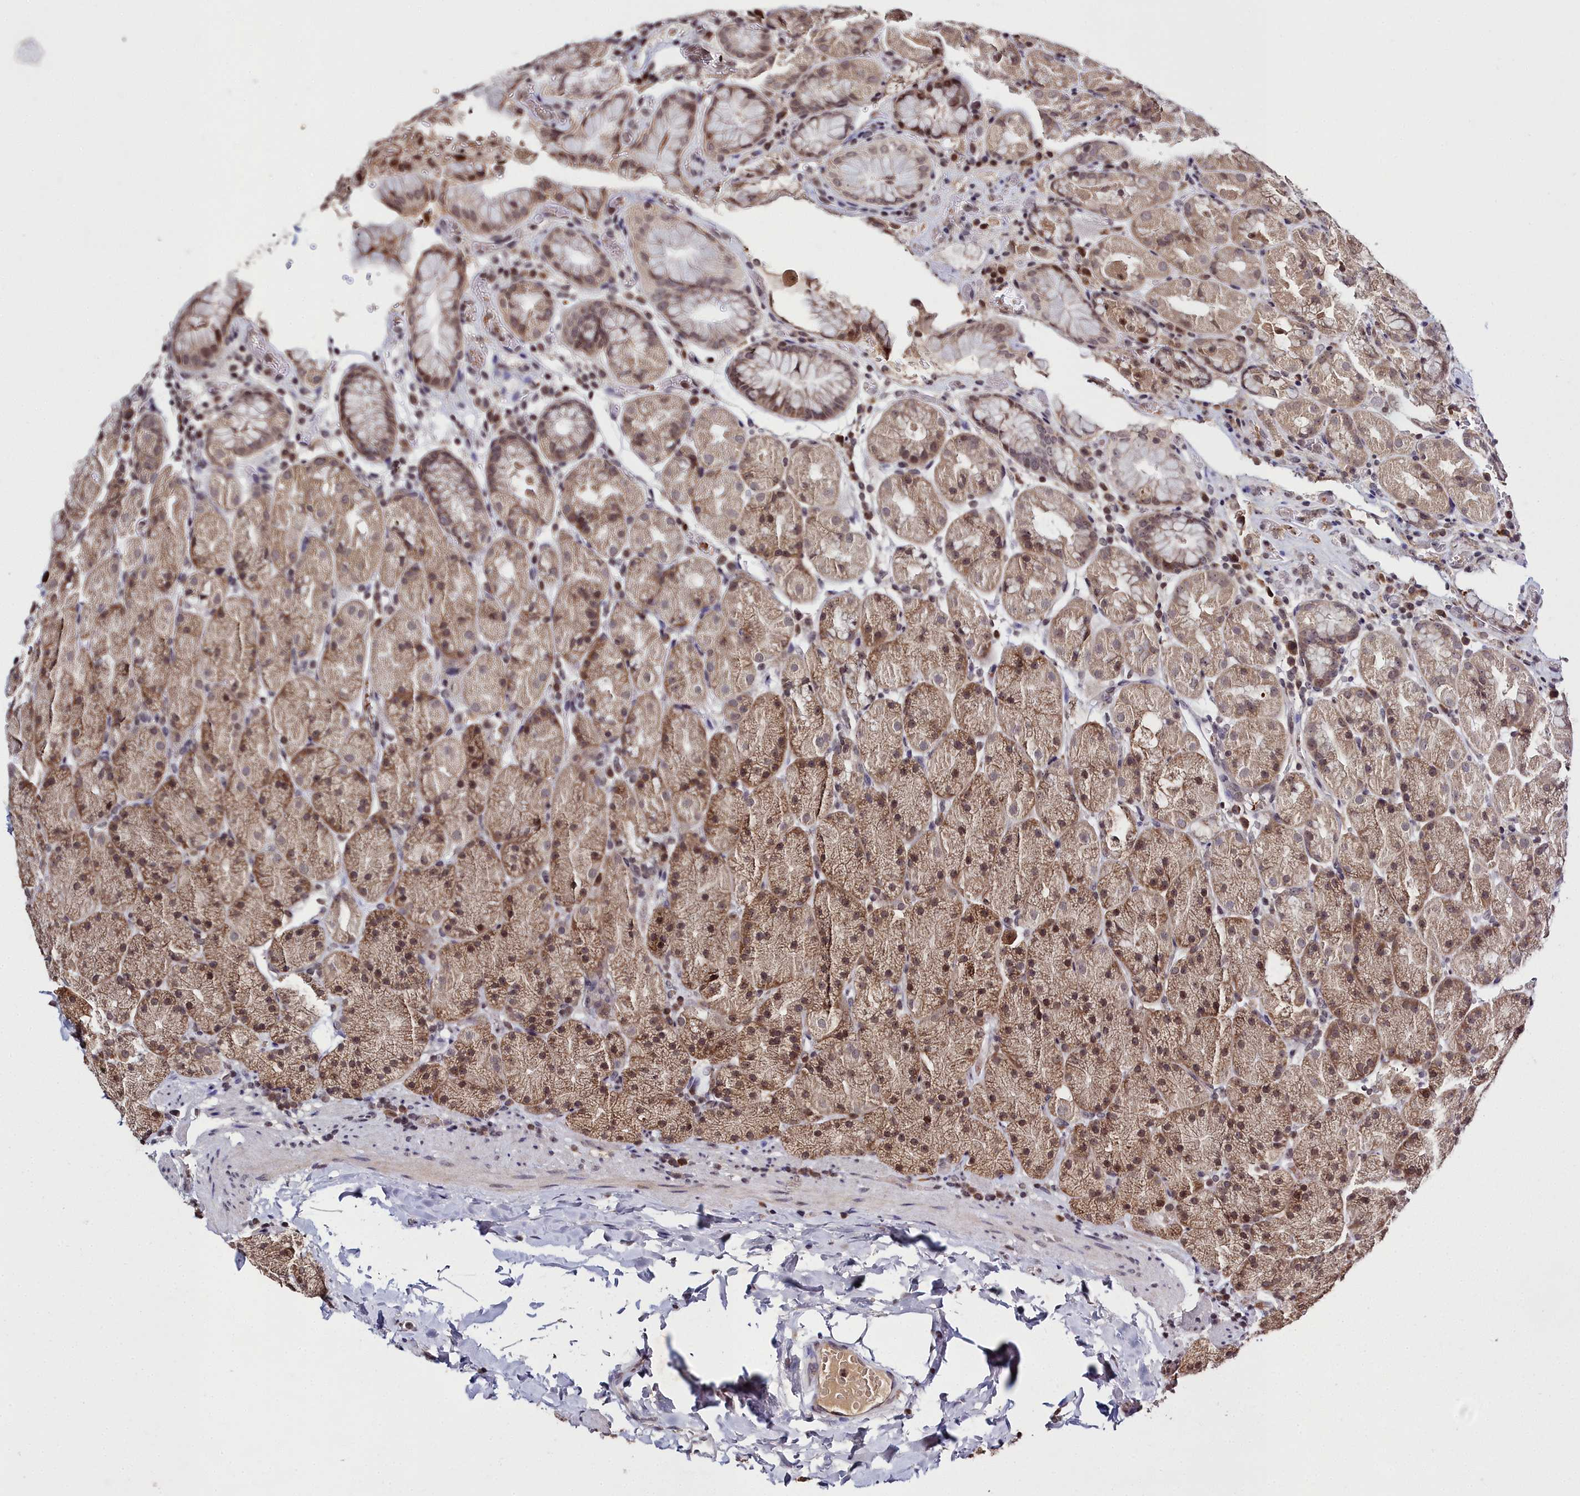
{"staining": {"intensity": "moderate", "quantity": ">75%", "location": "cytoplasmic/membranous"}, "tissue": "stomach", "cell_type": "Glandular cells", "image_type": "normal", "snomed": [{"axis": "morphology", "description": "Normal tissue, NOS"}, {"axis": "topography", "description": "Stomach, upper"}, {"axis": "topography", "description": "Stomach, lower"}], "caption": "Protein staining demonstrates moderate cytoplasmic/membranous positivity in about >75% of glandular cells in benign stomach. (IHC, brightfield microscopy, high magnification).", "gene": "FZD4", "patient": {"sex": "male", "age": 67}}